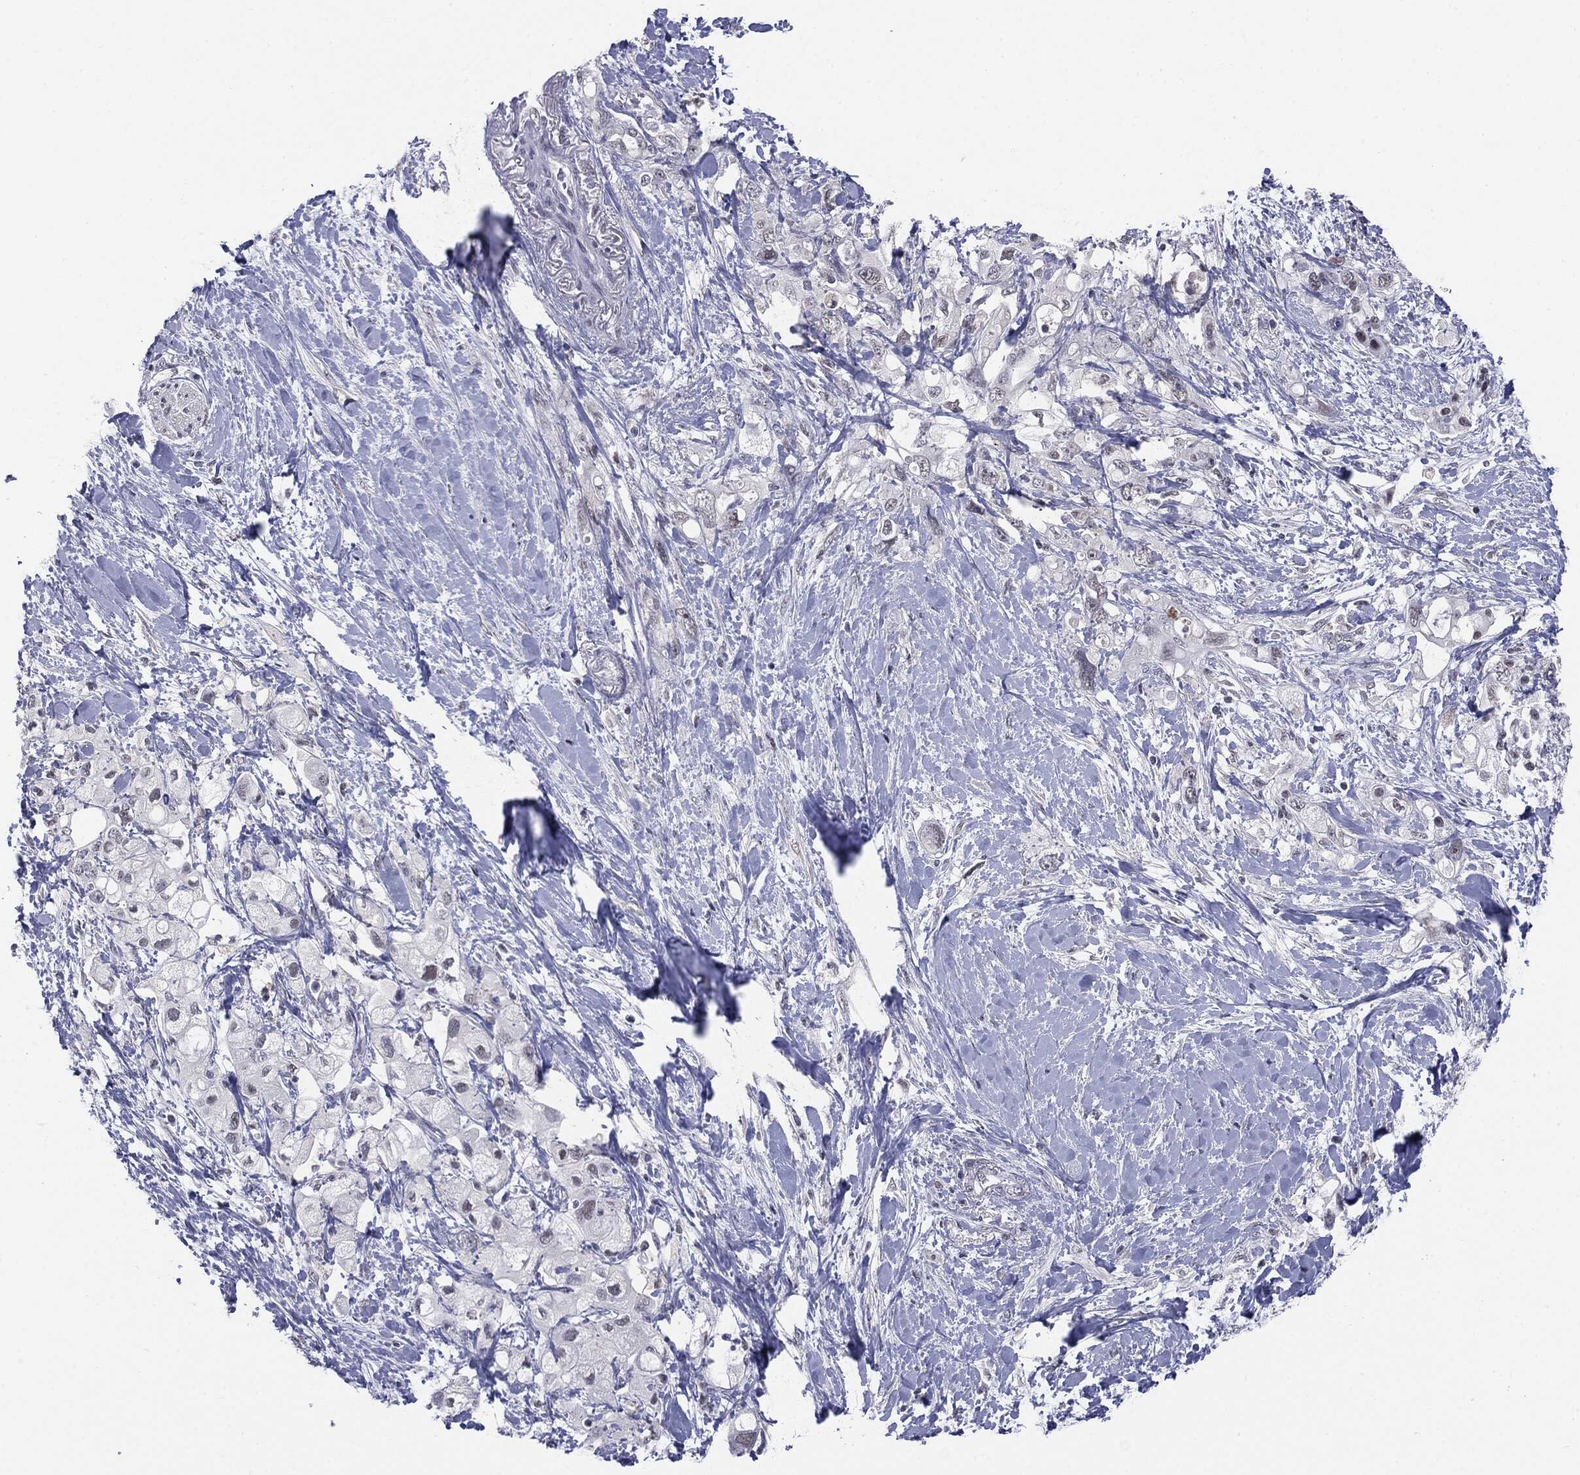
{"staining": {"intensity": "negative", "quantity": "none", "location": "none"}, "tissue": "pancreatic cancer", "cell_type": "Tumor cells", "image_type": "cancer", "snomed": [{"axis": "morphology", "description": "Adenocarcinoma, NOS"}, {"axis": "topography", "description": "Pancreas"}], "caption": "An image of pancreatic adenocarcinoma stained for a protein shows no brown staining in tumor cells.", "gene": "SLC5A5", "patient": {"sex": "female", "age": 56}}